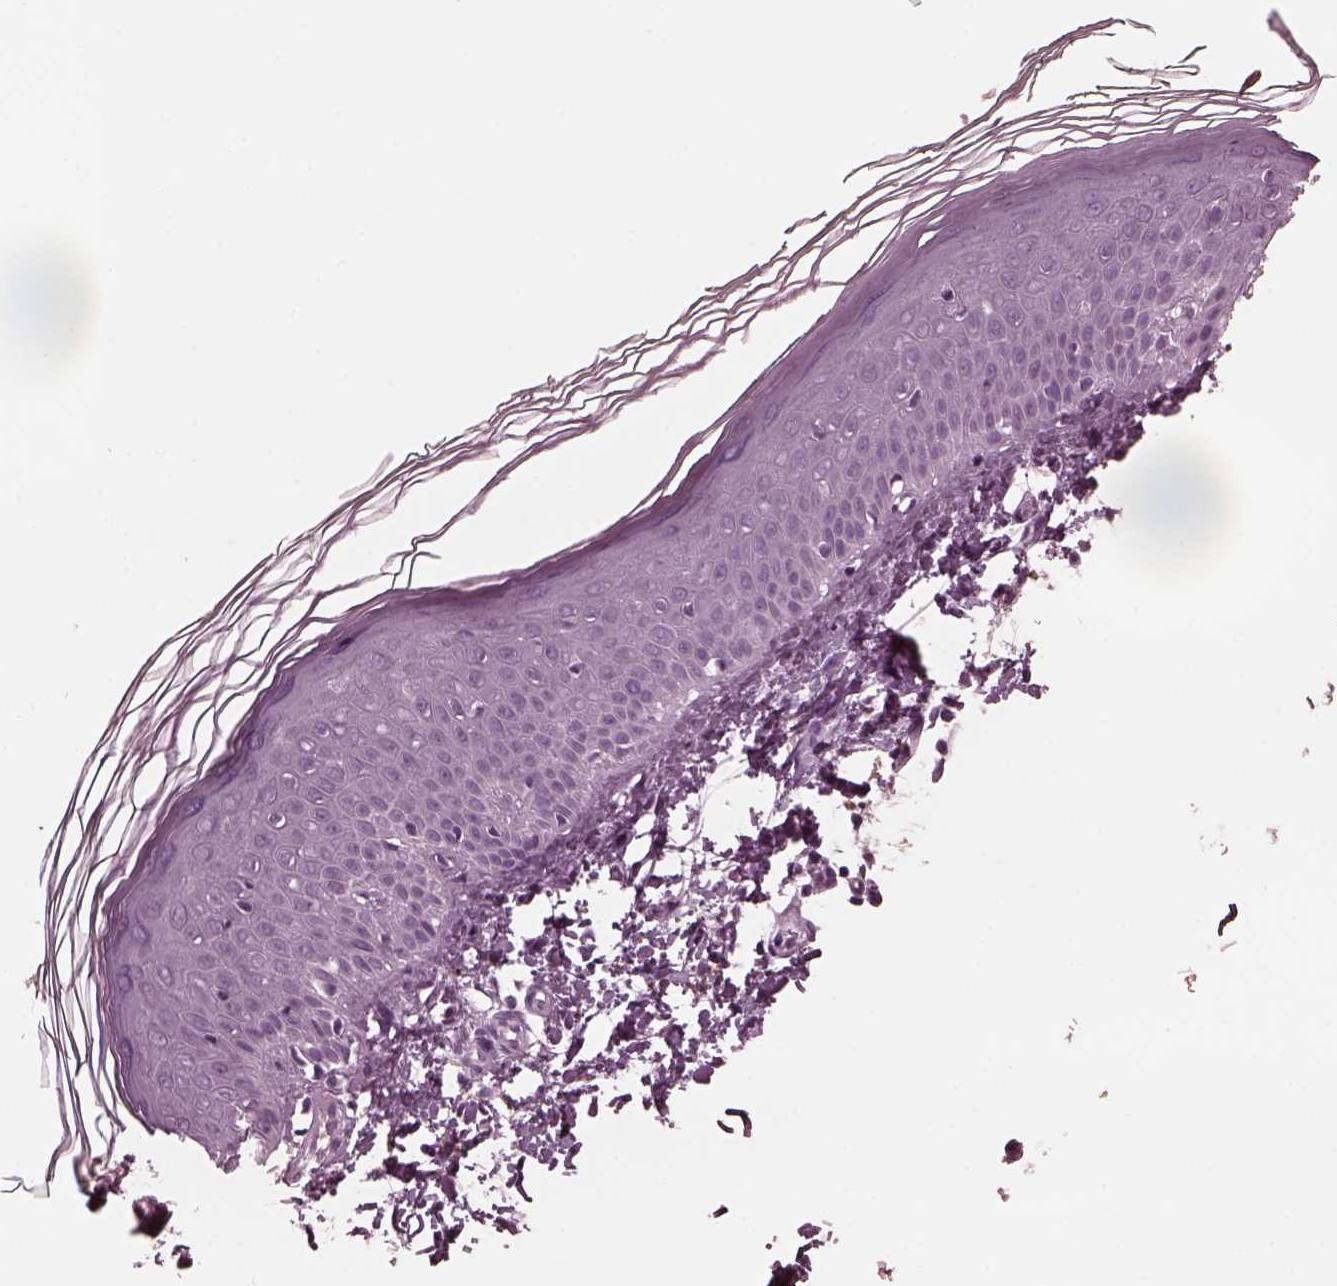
{"staining": {"intensity": "negative", "quantity": "none", "location": "none"}, "tissue": "skin", "cell_type": "Fibroblasts", "image_type": "normal", "snomed": [{"axis": "morphology", "description": "Normal tissue, NOS"}, {"axis": "topography", "description": "Skin"}], "caption": "Fibroblasts show no significant staining in normal skin. (DAB (3,3'-diaminobenzidine) immunohistochemistry (IHC) visualized using brightfield microscopy, high magnification).", "gene": "CGA", "patient": {"sex": "female", "age": 62}}